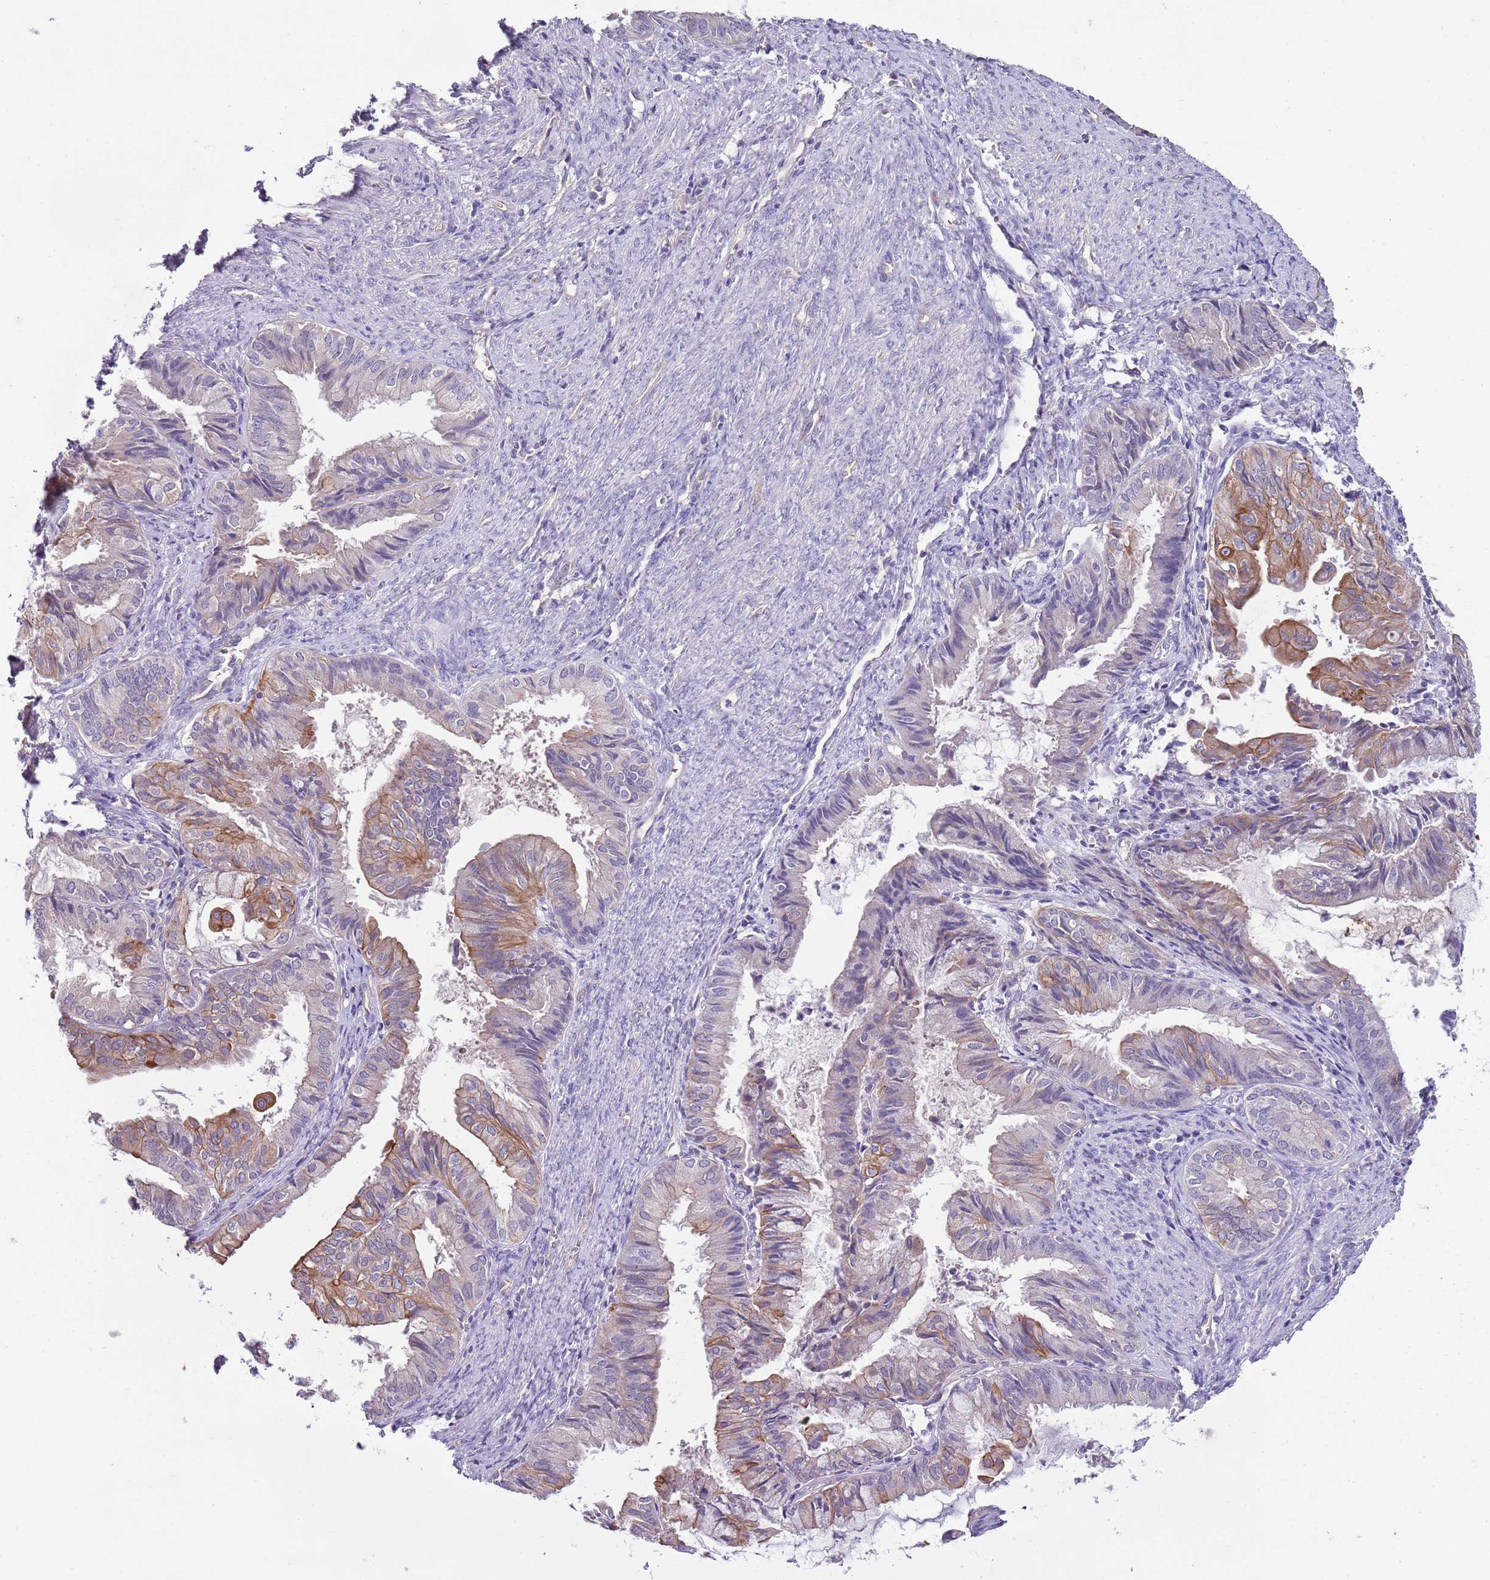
{"staining": {"intensity": "moderate", "quantity": "<25%", "location": "cytoplasmic/membranous"}, "tissue": "endometrial cancer", "cell_type": "Tumor cells", "image_type": "cancer", "snomed": [{"axis": "morphology", "description": "Adenocarcinoma, NOS"}, {"axis": "topography", "description": "Endometrium"}], "caption": "Immunohistochemical staining of human adenocarcinoma (endometrial) reveals low levels of moderate cytoplasmic/membranous protein staining in approximately <25% of tumor cells.", "gene": "HES3", "patient": {"sex": "female", "age": 86}}